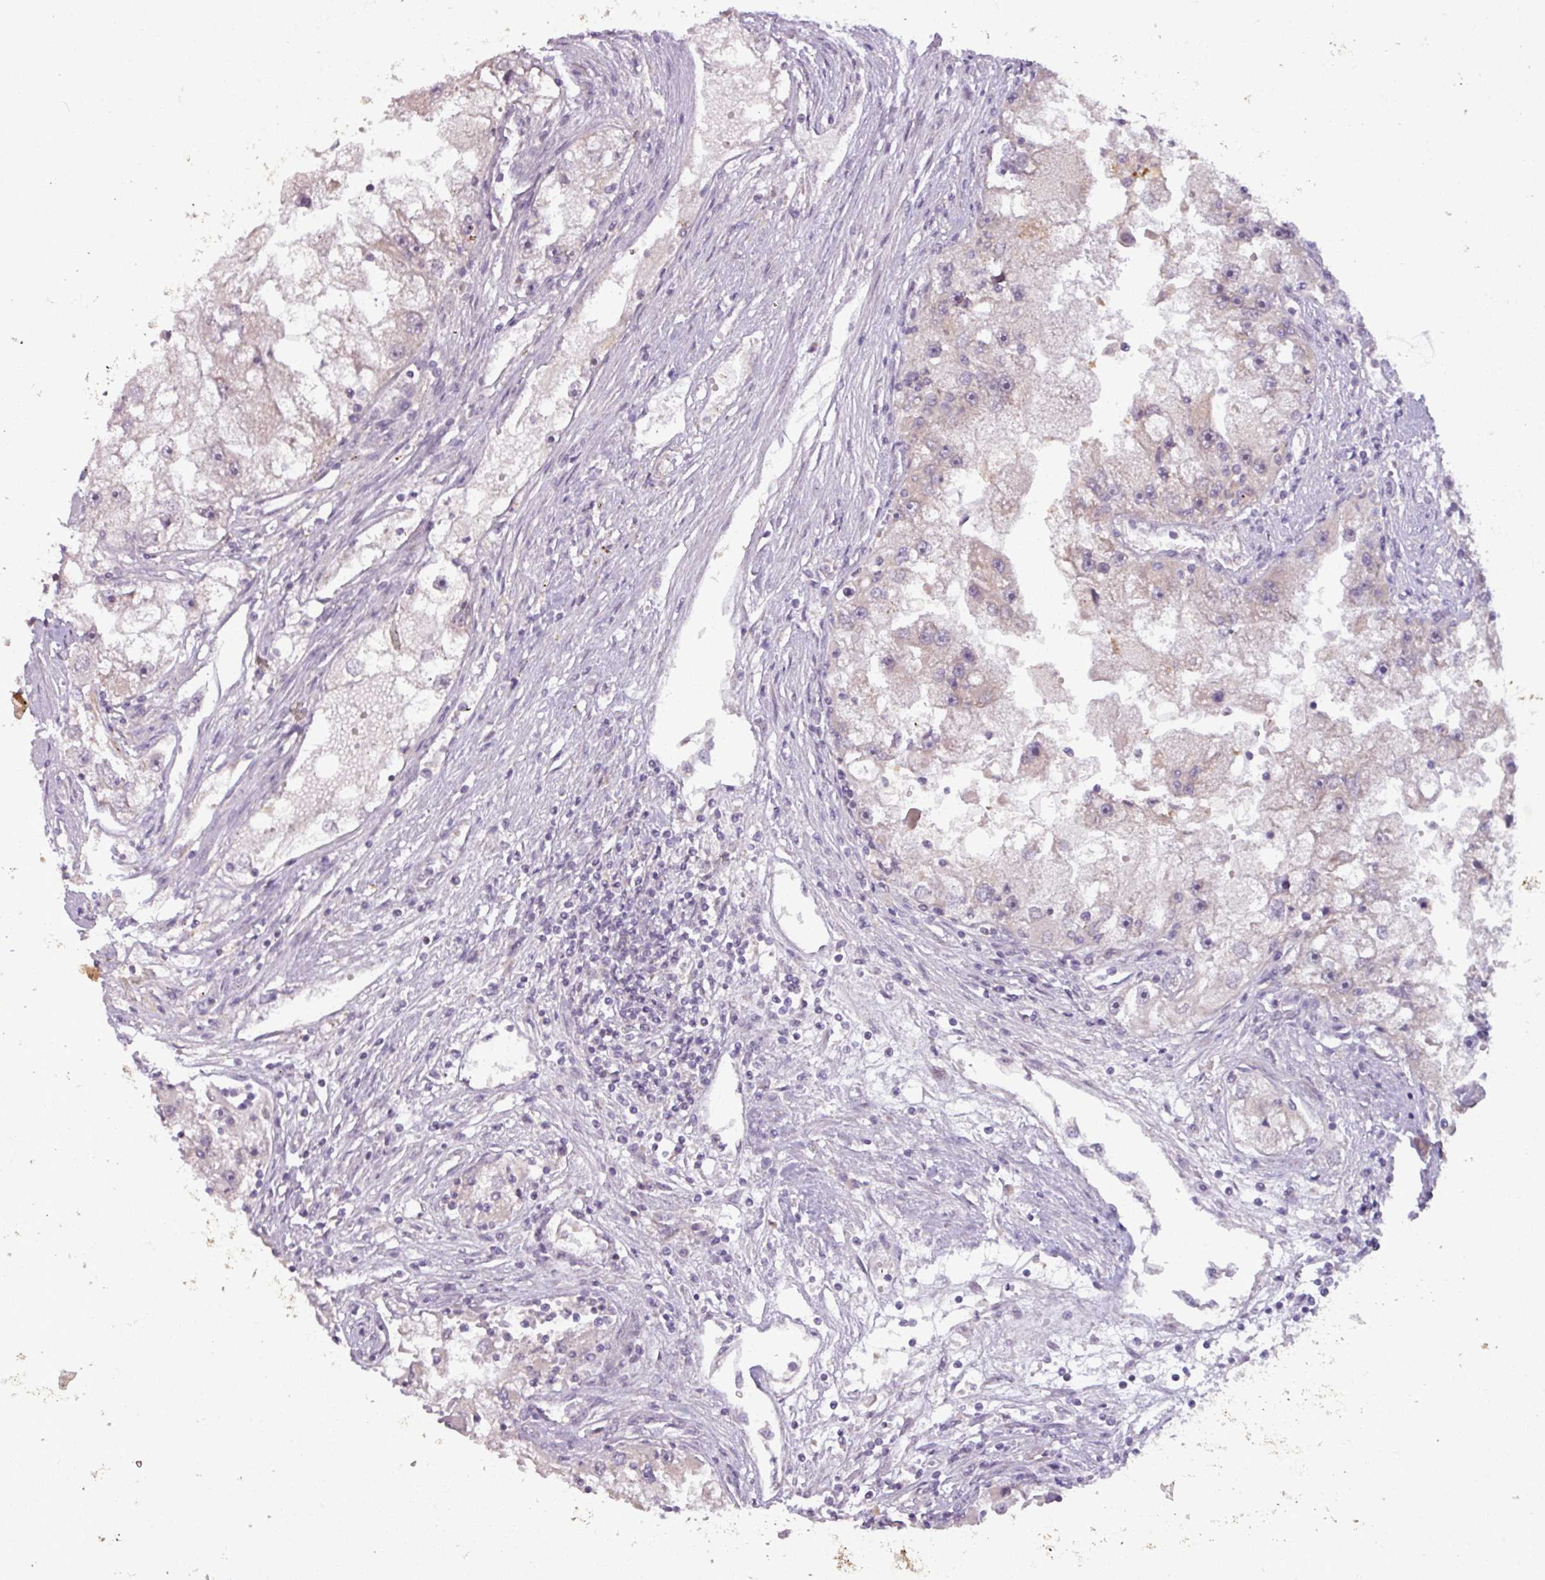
{"staining": {"intensity": "negative", "quantity": "none", "location": "none"}, "tissue": "renal cancer", "cell_type": "Tumor cells", "image_type": "cancer", "snomed": [{"axis": "morphology", "description": "Adenocarcinoma, NOS"}, {"axis": "topography", "description": "Kidney"}], "caption": "Tumor cells show no significant positivity in renal cancer (adenocarcinoma).", "gene": "OGFOD3", "patient": {"sex": "male", "age": 63}}